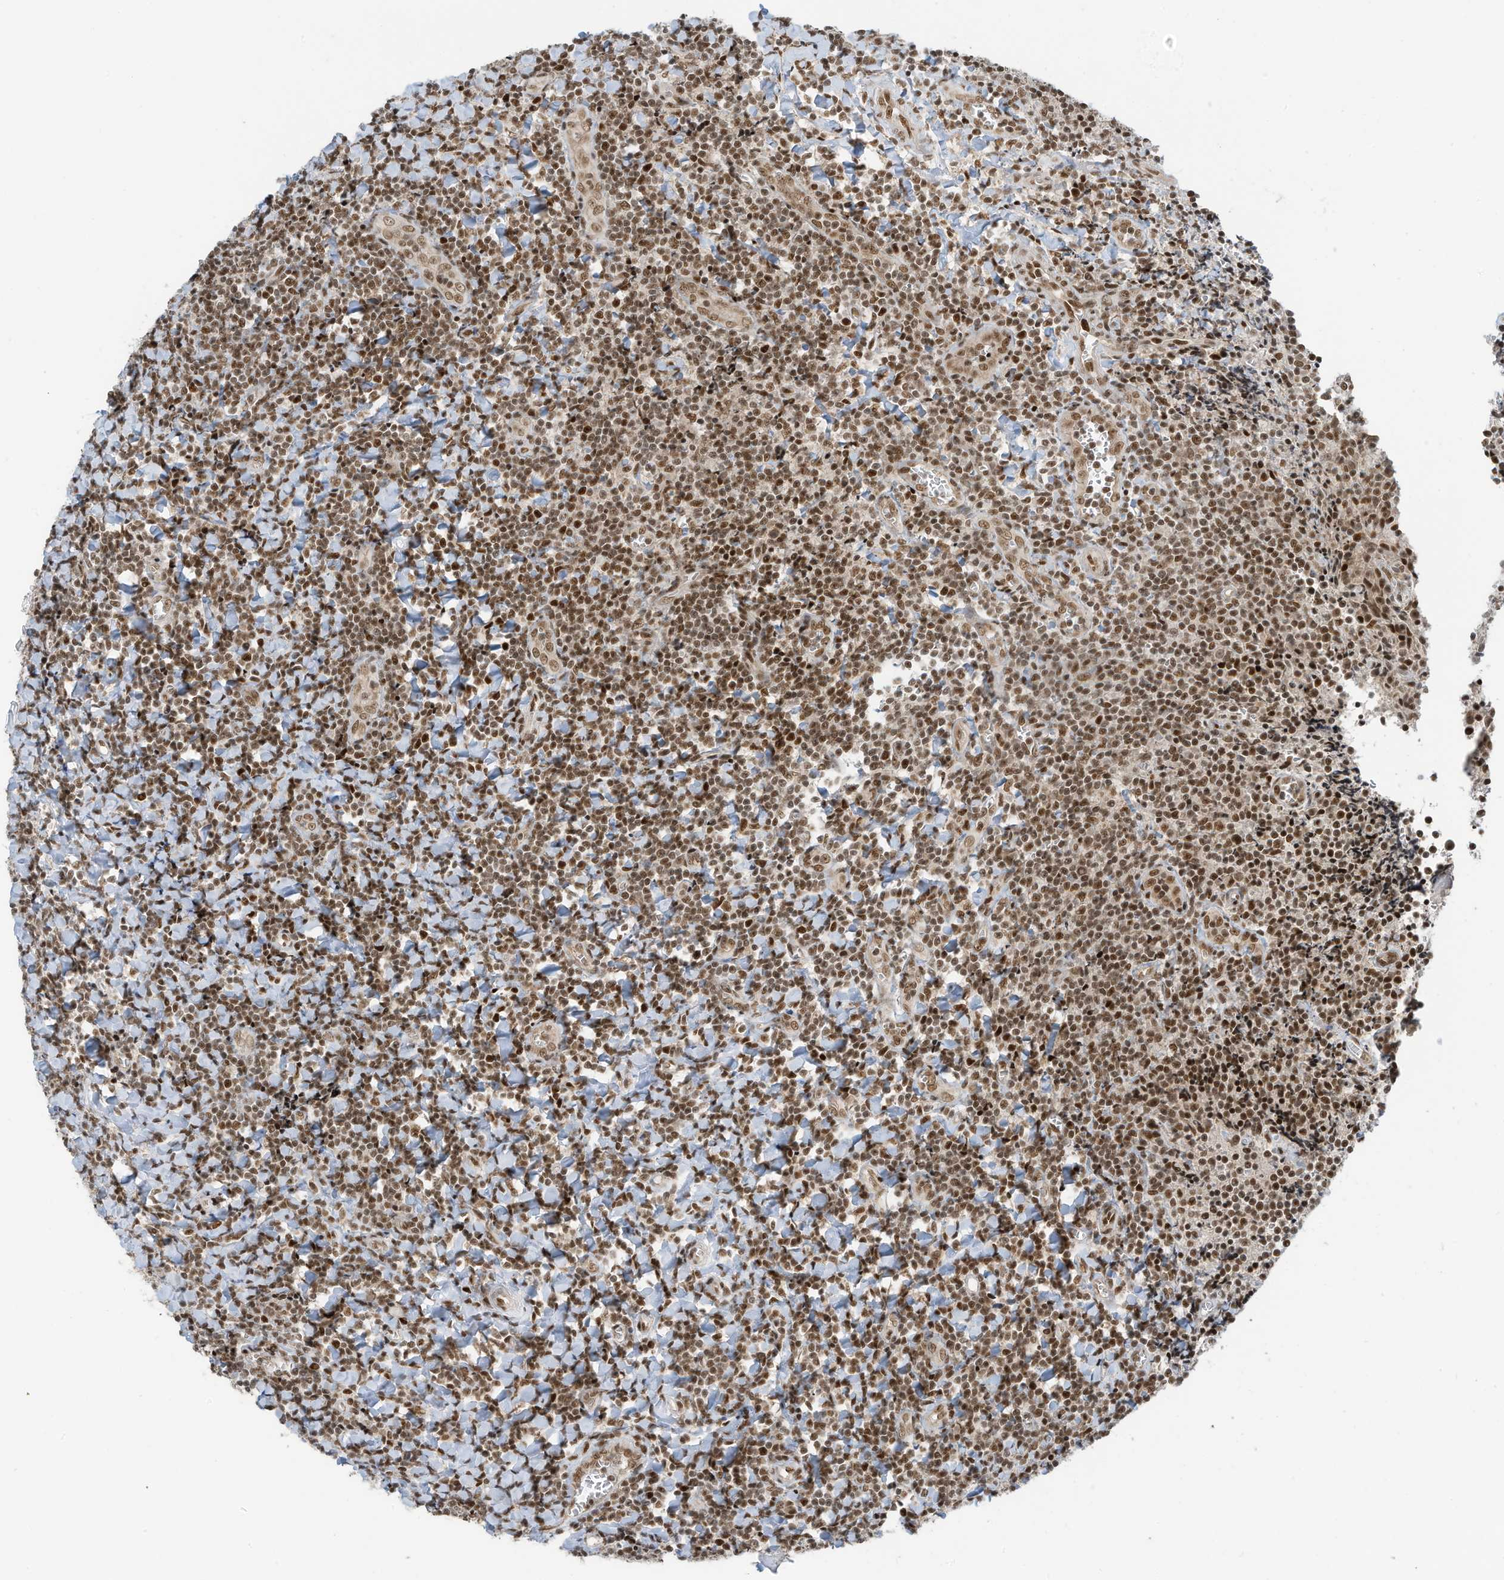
{"staining": {"intensity": "moderate", "quantity": ">75%", "location": "nuclear"}, "tissue": "tonsil", "cell_type": "Germinal center cells", "image_type": "normal", "snomed": [{"axis": "morphology", "description": "Normal tissue, NOS"}, {"axis": "topography", "description": "Tonsil"}], "caption": "Approximately >75% of germinal center cells in normal human tonsil demonstrate moderate nuclear protein expression as visualized by brown immunohistochemical staining.", "gene": "AURKAIP1", "patient": {"sex": "male", "age": 27}}